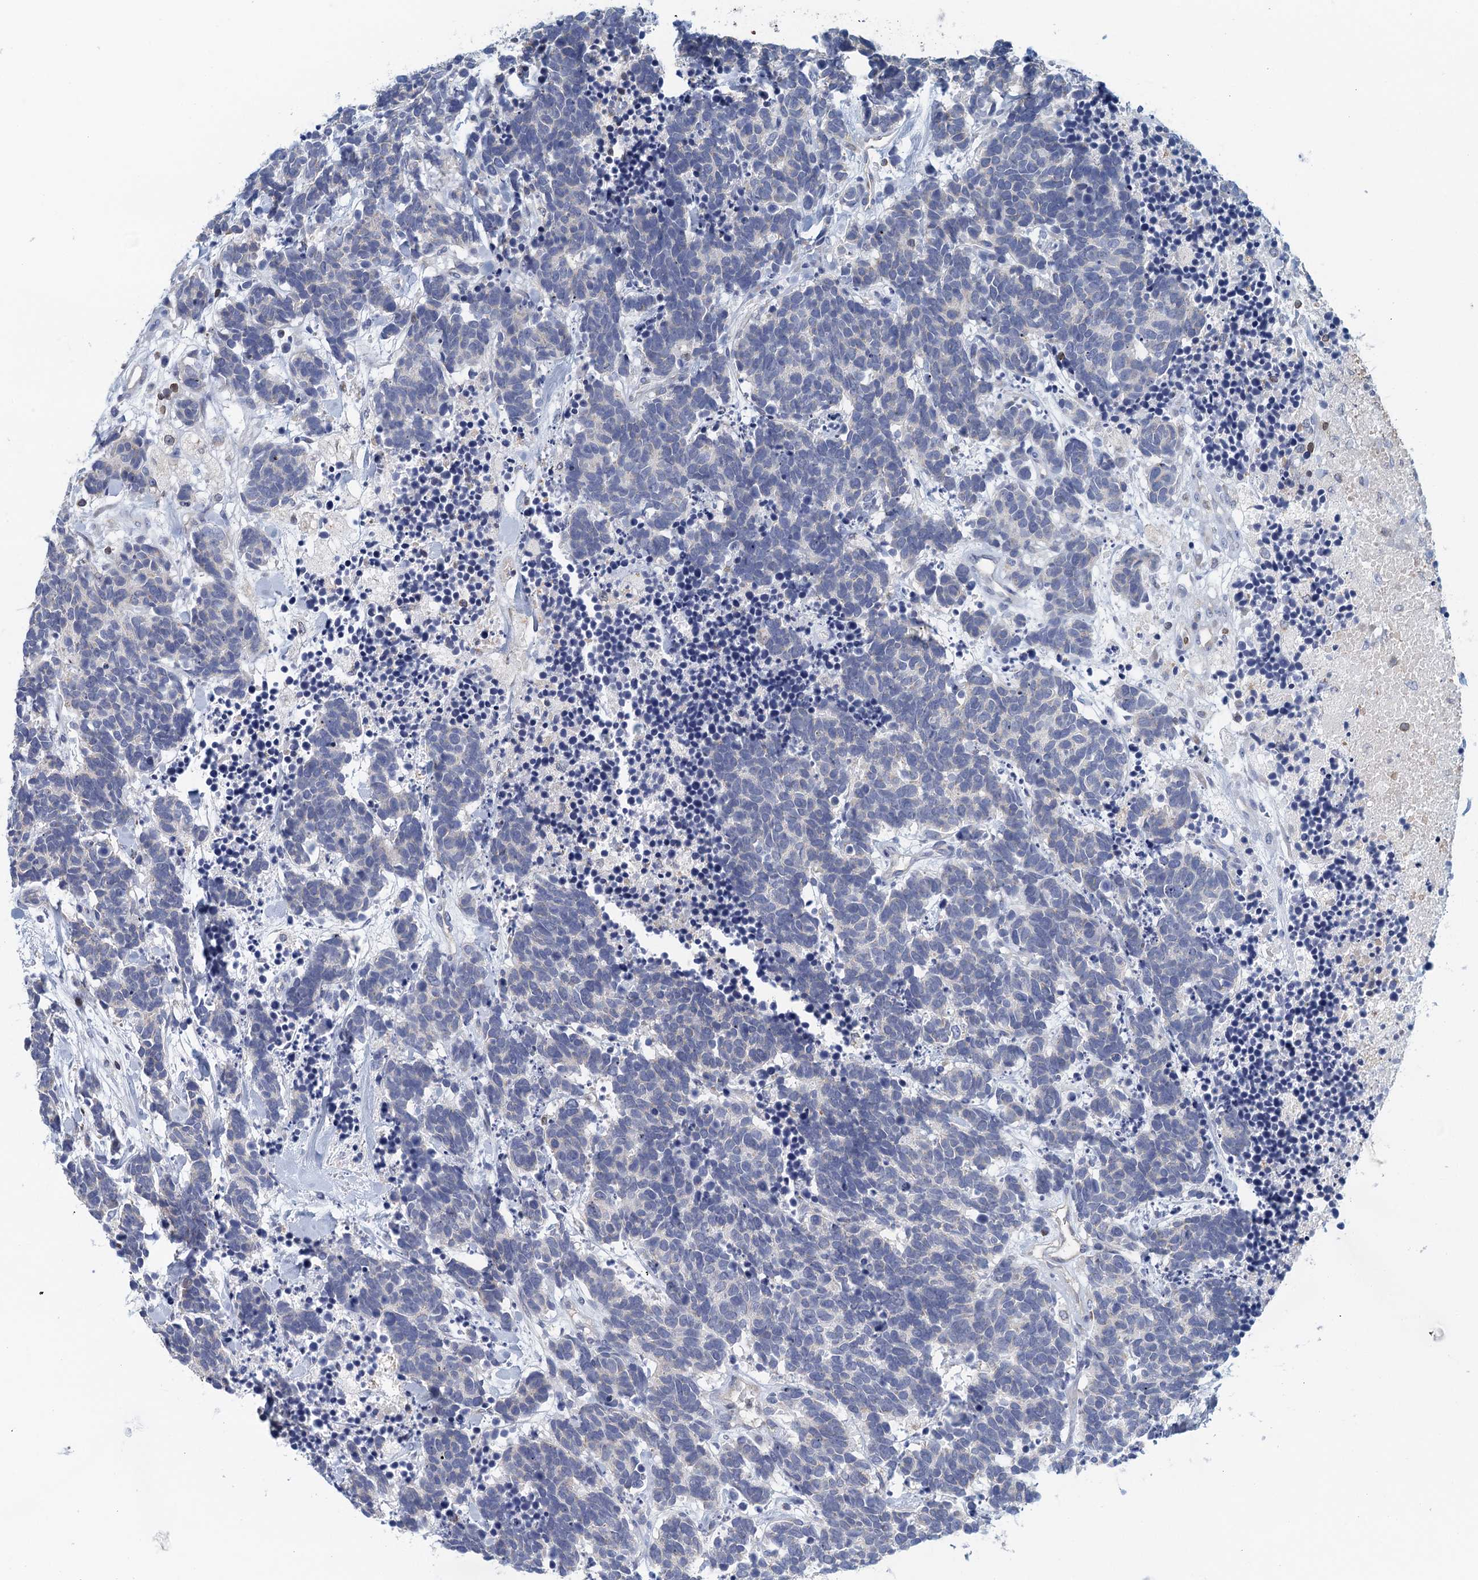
{"staining": {"intensity": "negative", "quantity": "none", "location": "none"}, "tissue": "carcinoid", "cell_type": "Tumor cells", "image_type": "cancer", "snomed": [{"axis": "morphology", "description": "Carcinoma, NOS"}, {"axis": "morphology", "description": "Carcinoid, malignant, NOS"}, {"axis": "topography", "description": "Prostate"}], "caption": "High magnification brightfield microscopy of carcinoid stained with DAB (brown) and counterstained with hematoxylin (blue): tumor cells show no significant staining. The staining was performed using DAB (3,3'-diaminobenzidine) to visualize the protein expression in brown, while the nuclei were stained in blue with hematoxylin (Magnification: 20x).", "gene": "TRAF3IP3", "patient": {"sex": "male", "age": 57}}